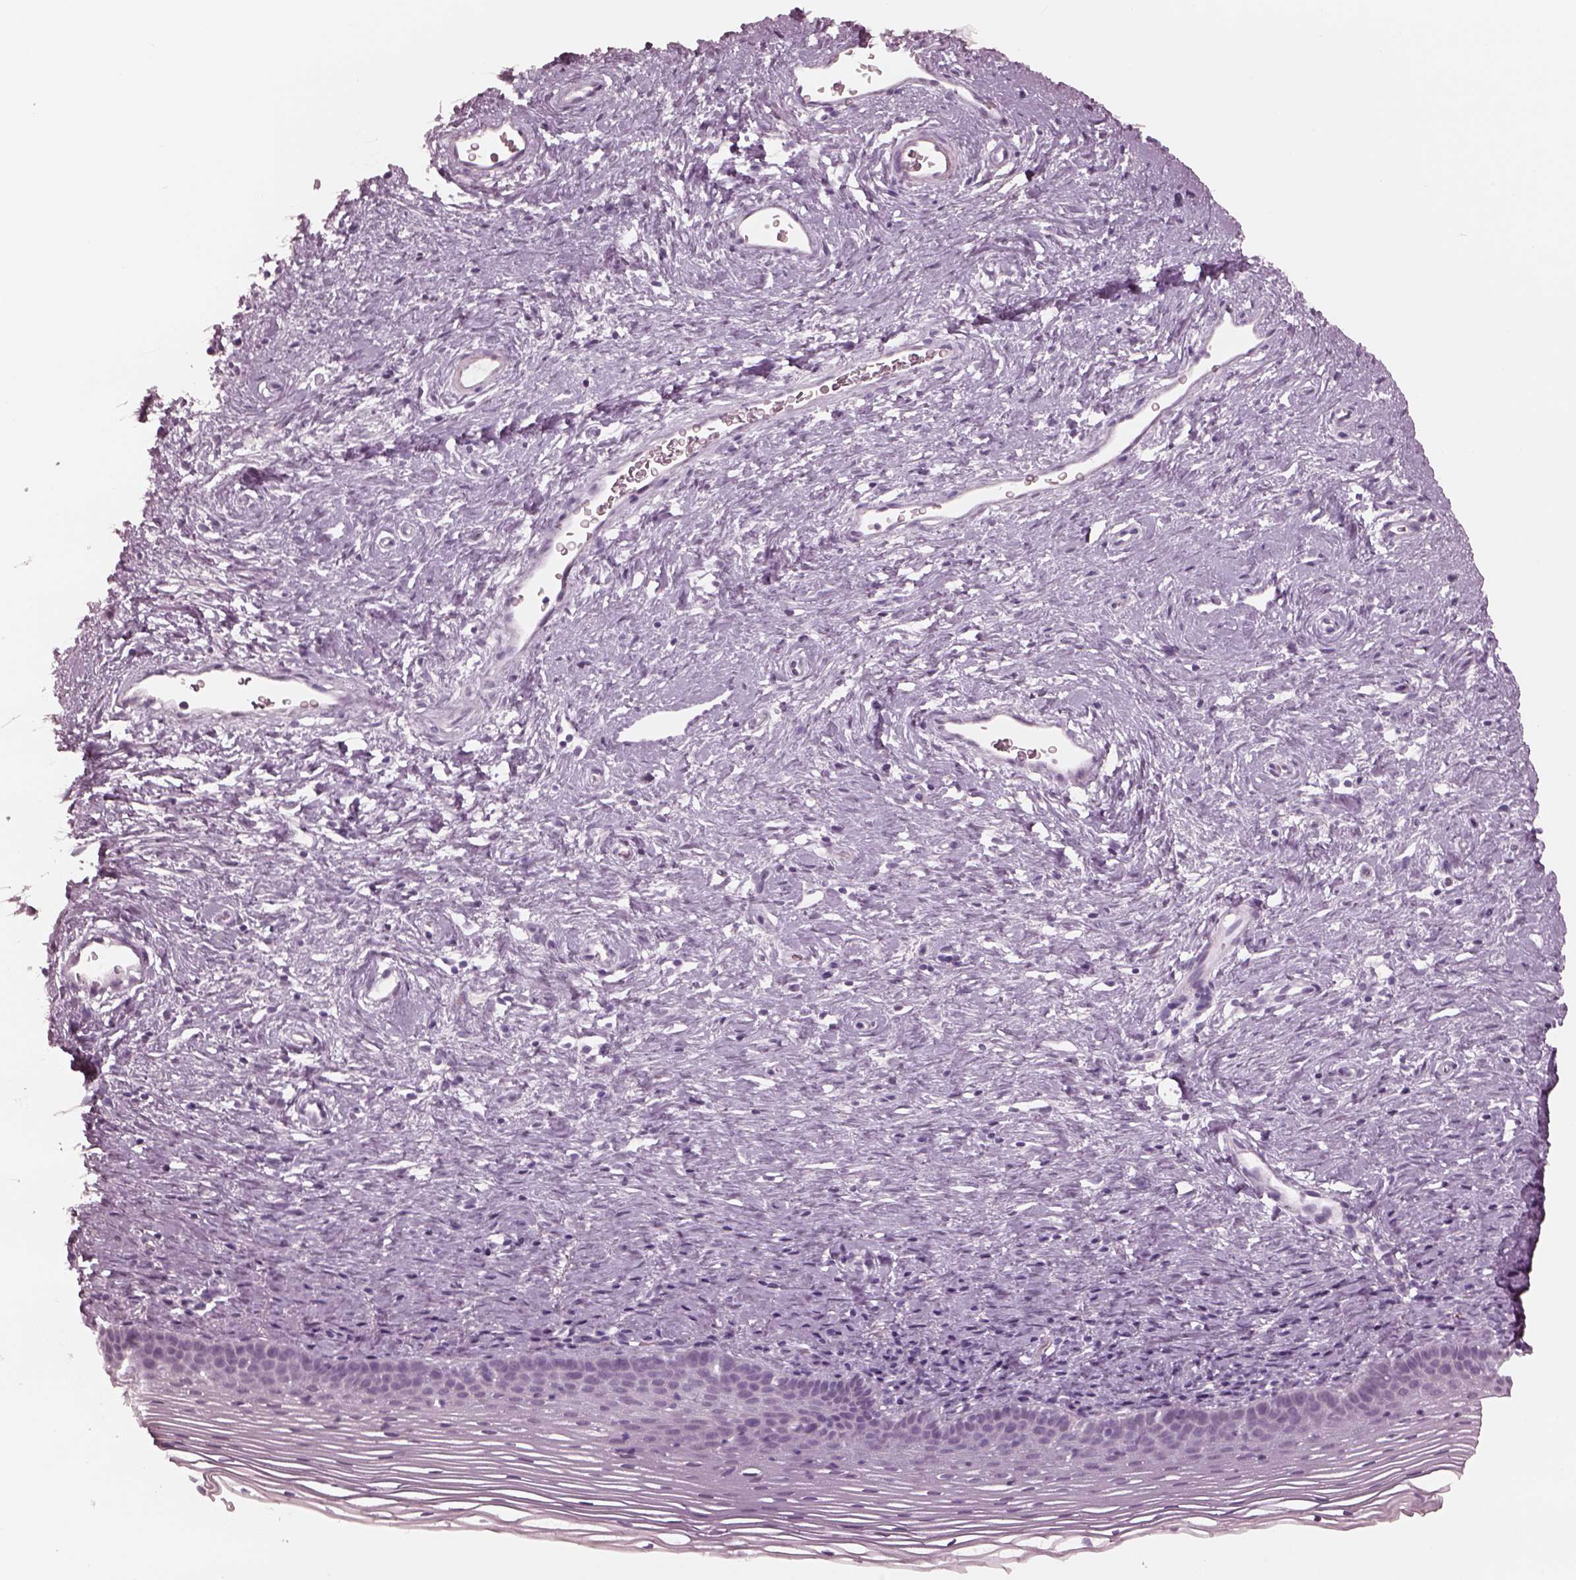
{"staining": {"intensity": "negative", "quantity": "none", "location": "none"}, "tissue": "cervix", "cell_type": "Glandular cells", "image_type": "normal", "snomed": [{"axis": "morphology", "description": "Normal tissue, NOS"}, {"axis": "topography", "description": "Cervix"}], "caption": "Image shows no significant protein expression in glandular cells of unremarkable cervix.", "gene": "C2orf81", "patient": {"sex": "female", "age": 39}}